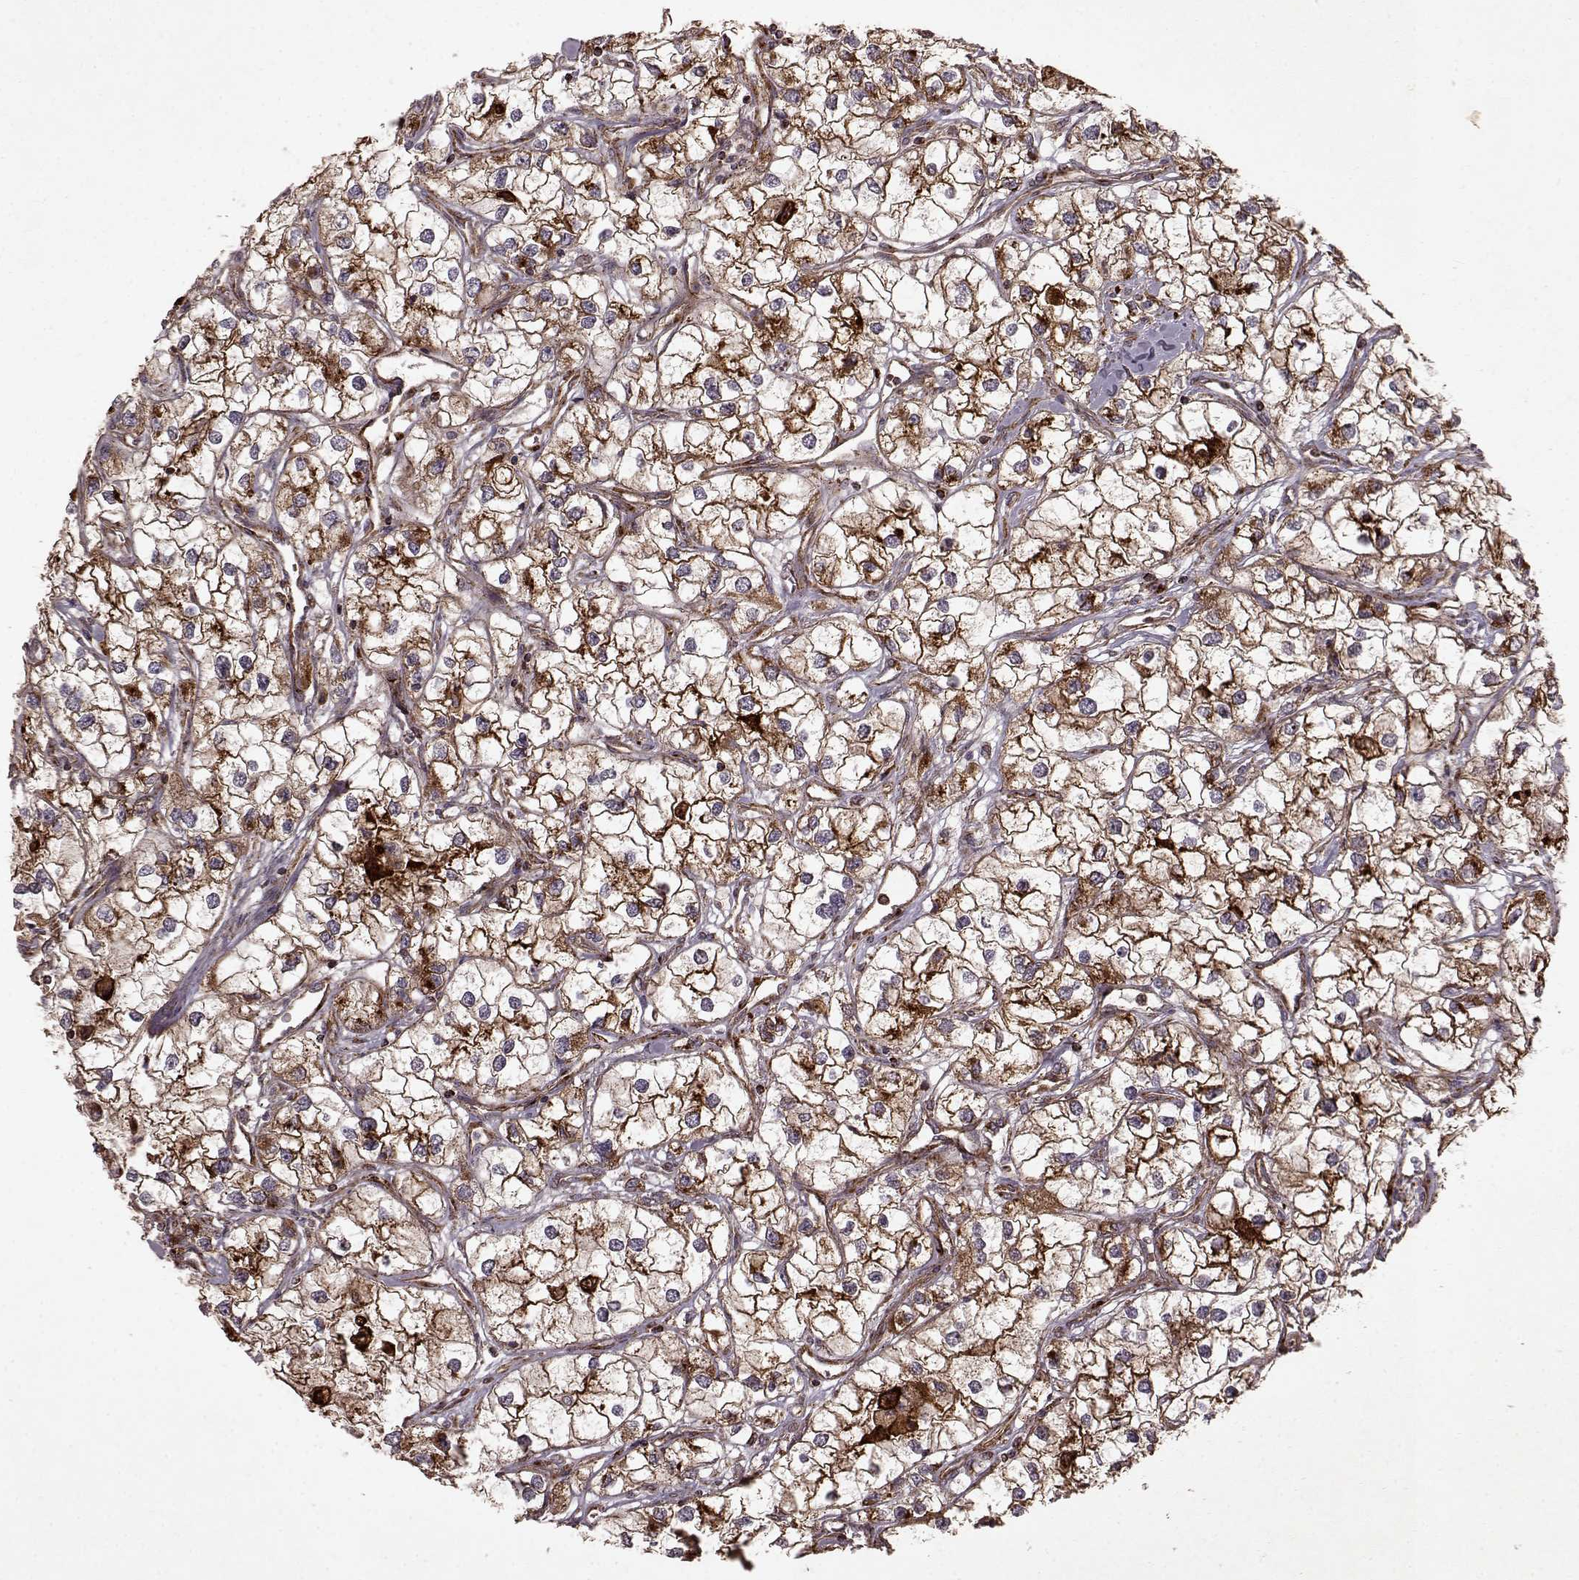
{"staining": {"intensity": "weak", "quantity": ">75%", "location": "cytoplasmic/membranous"}, "tissue": "renal cancer", "cell_type": "Tumor cells", "image_type": "cancer", "snomed": [{"axis": "morphology", "description": "Adenocarcinoma, NOS"}, {"axis": "topography", "description": "Kidney"}], "caption": "Human renal cancer (adenocarcinoma) stained with a brown dye shows weak cytoplasmic/membranous positive staining in approximately >75% of tumor cells.", "gene": "FXN", "patient": {"sex": "male", "age": 59}}